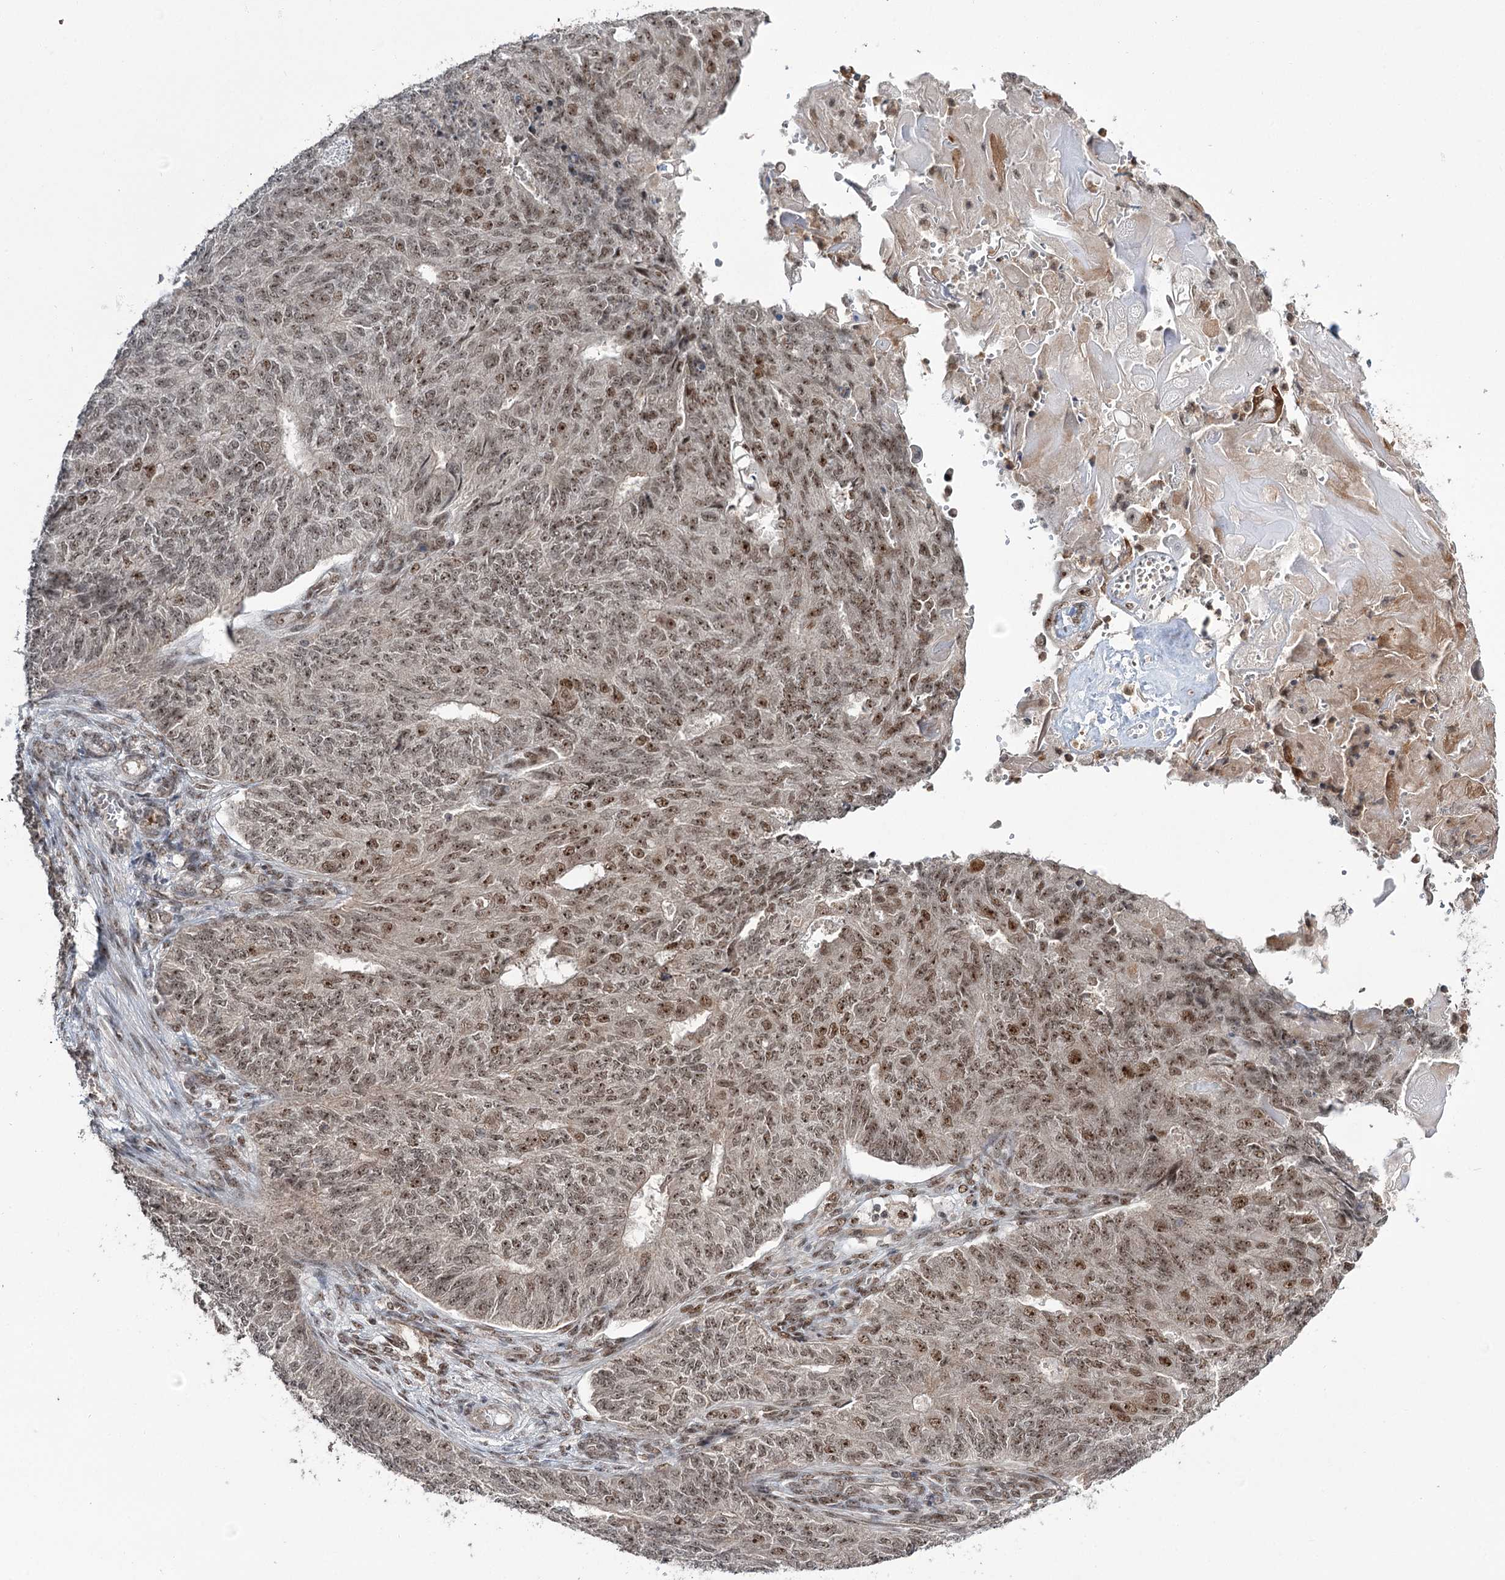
{"staining": {"intensity": "moderate", "quantity": ">75%", "location": "nuclear"}, "tissue": "endometrial cancer", "cell_type": "Tumor cells", "image_type": "cancer", "snomed": [{"axis": "morphology", "description": "Adenocarcinoma, NOS"}, {"axis": "topography", "description": "Endometrium"}], "caption": "DAB immunohistochemical staining of human adenocarcinoma (endometrial) reveals moderate nuclear protein staining in approximately >75% of tumor cells. (DAB (3,3'-diaminobenzidine) IHC, brown staining for protein, blue staining for nuclei).", "gene": "ERCC3", "patient": {"sex": "female", "age": 32}}